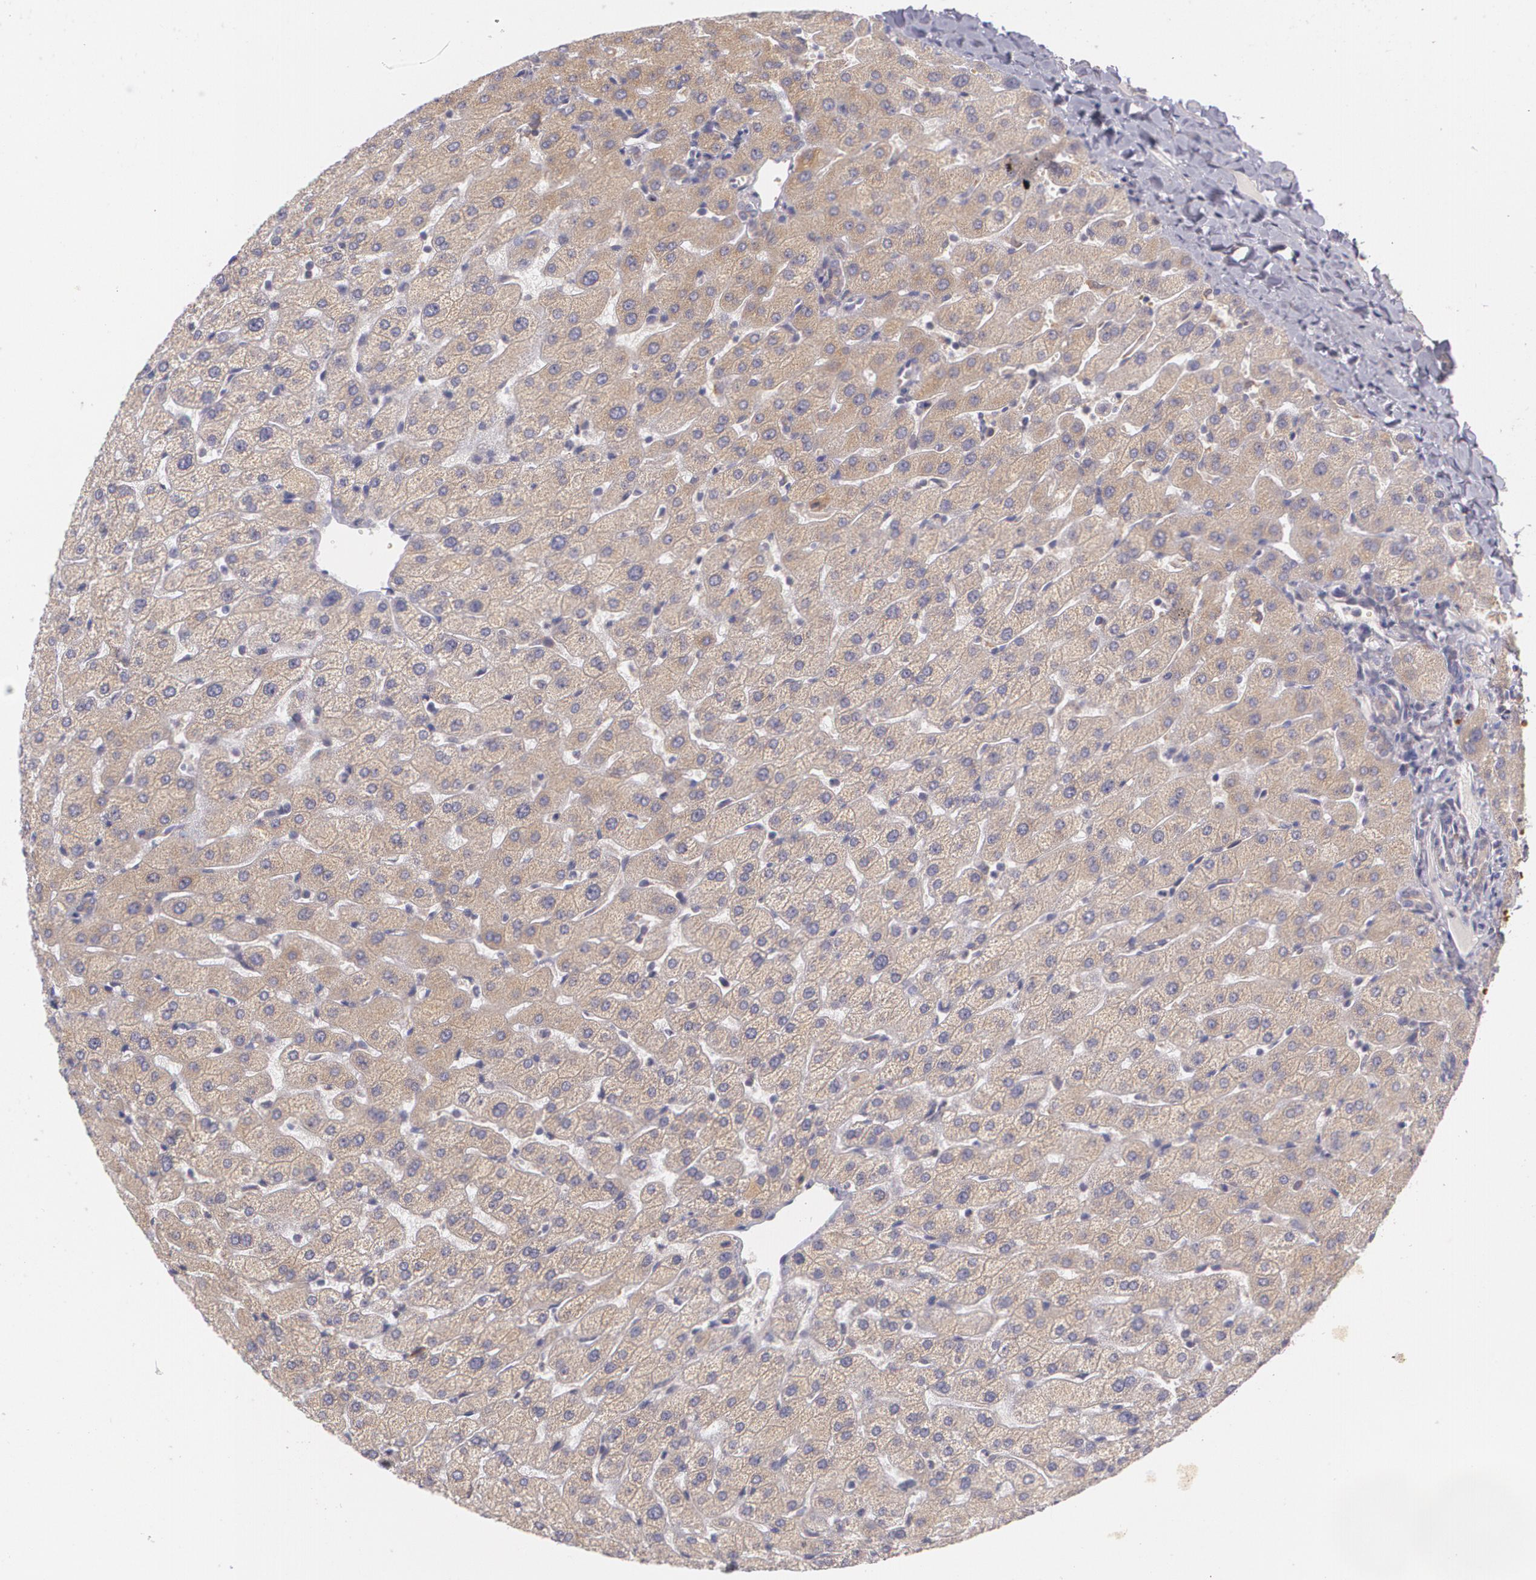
{"staining": {"intensity": "weak", "quantity": ">75%", "location": "cytoplasmic/membranous"}, "tissue": "liver", "cell_type": "Cholangiocytes", "image_type": "normal", "snomed": [{"axis": "morphology", "description": "Normal tissue, NOS"}, {"axis": "morphology", "description": "Fibrosis, NOS"}, {"axis": "topography", "description": "Liver"}], "caption": "A histopathology image showing weak cytoplasmic/membranous expression in approximately >75% of cholangiocytes in normal liver, as visualized by brown immunohistochemical staining.", "gene": "CCL17", "patient": {"sex": "female", "age": 29}}